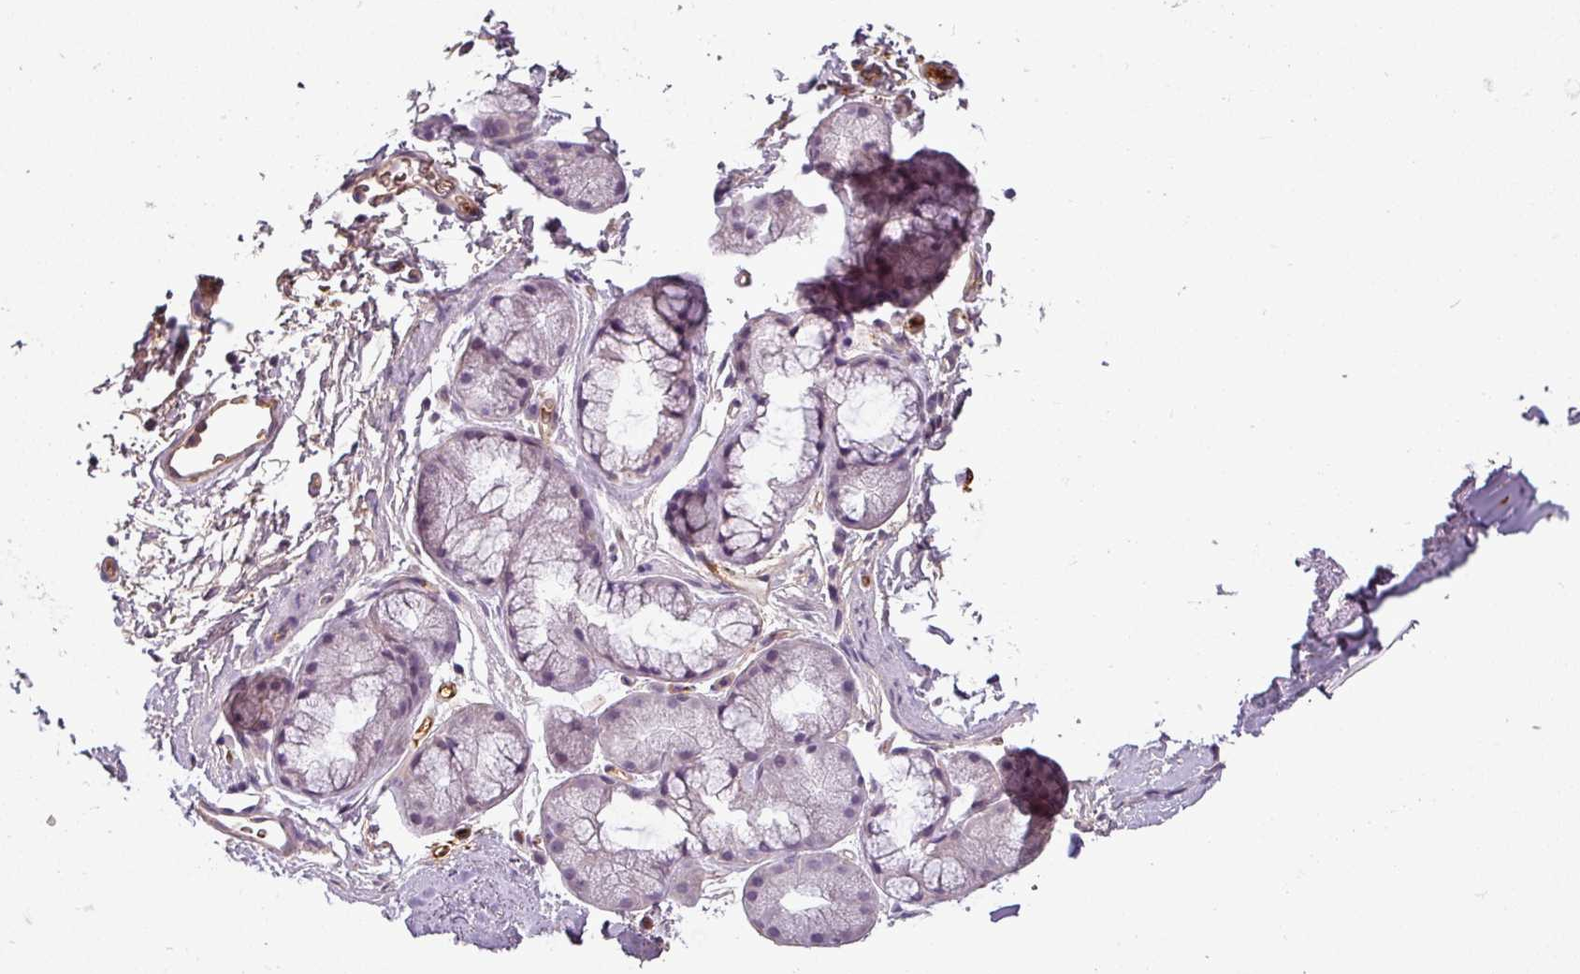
{"staining": {"intensity": "negative", "quantity": "none", "location": "none"}, "tissue": "soft tissue", "cell_type": "Fibroblasts", "image_type": "normal", "snomed": [{"axis": "morphology", "description": "Normal tissue, NOS"}, {"axis": "topography", "description": "Lymph node"}, {"axis": "topography", "description": "Cartilage tissue"}, {"axis": "topography", "description": "Bronchus"}], "caption": "This is an immunohistochemistry image of benign soft tissue. There is no expression in fibroblasts.", "gene": "APOC1", "patient": {"sex": "female", "age": 70}}